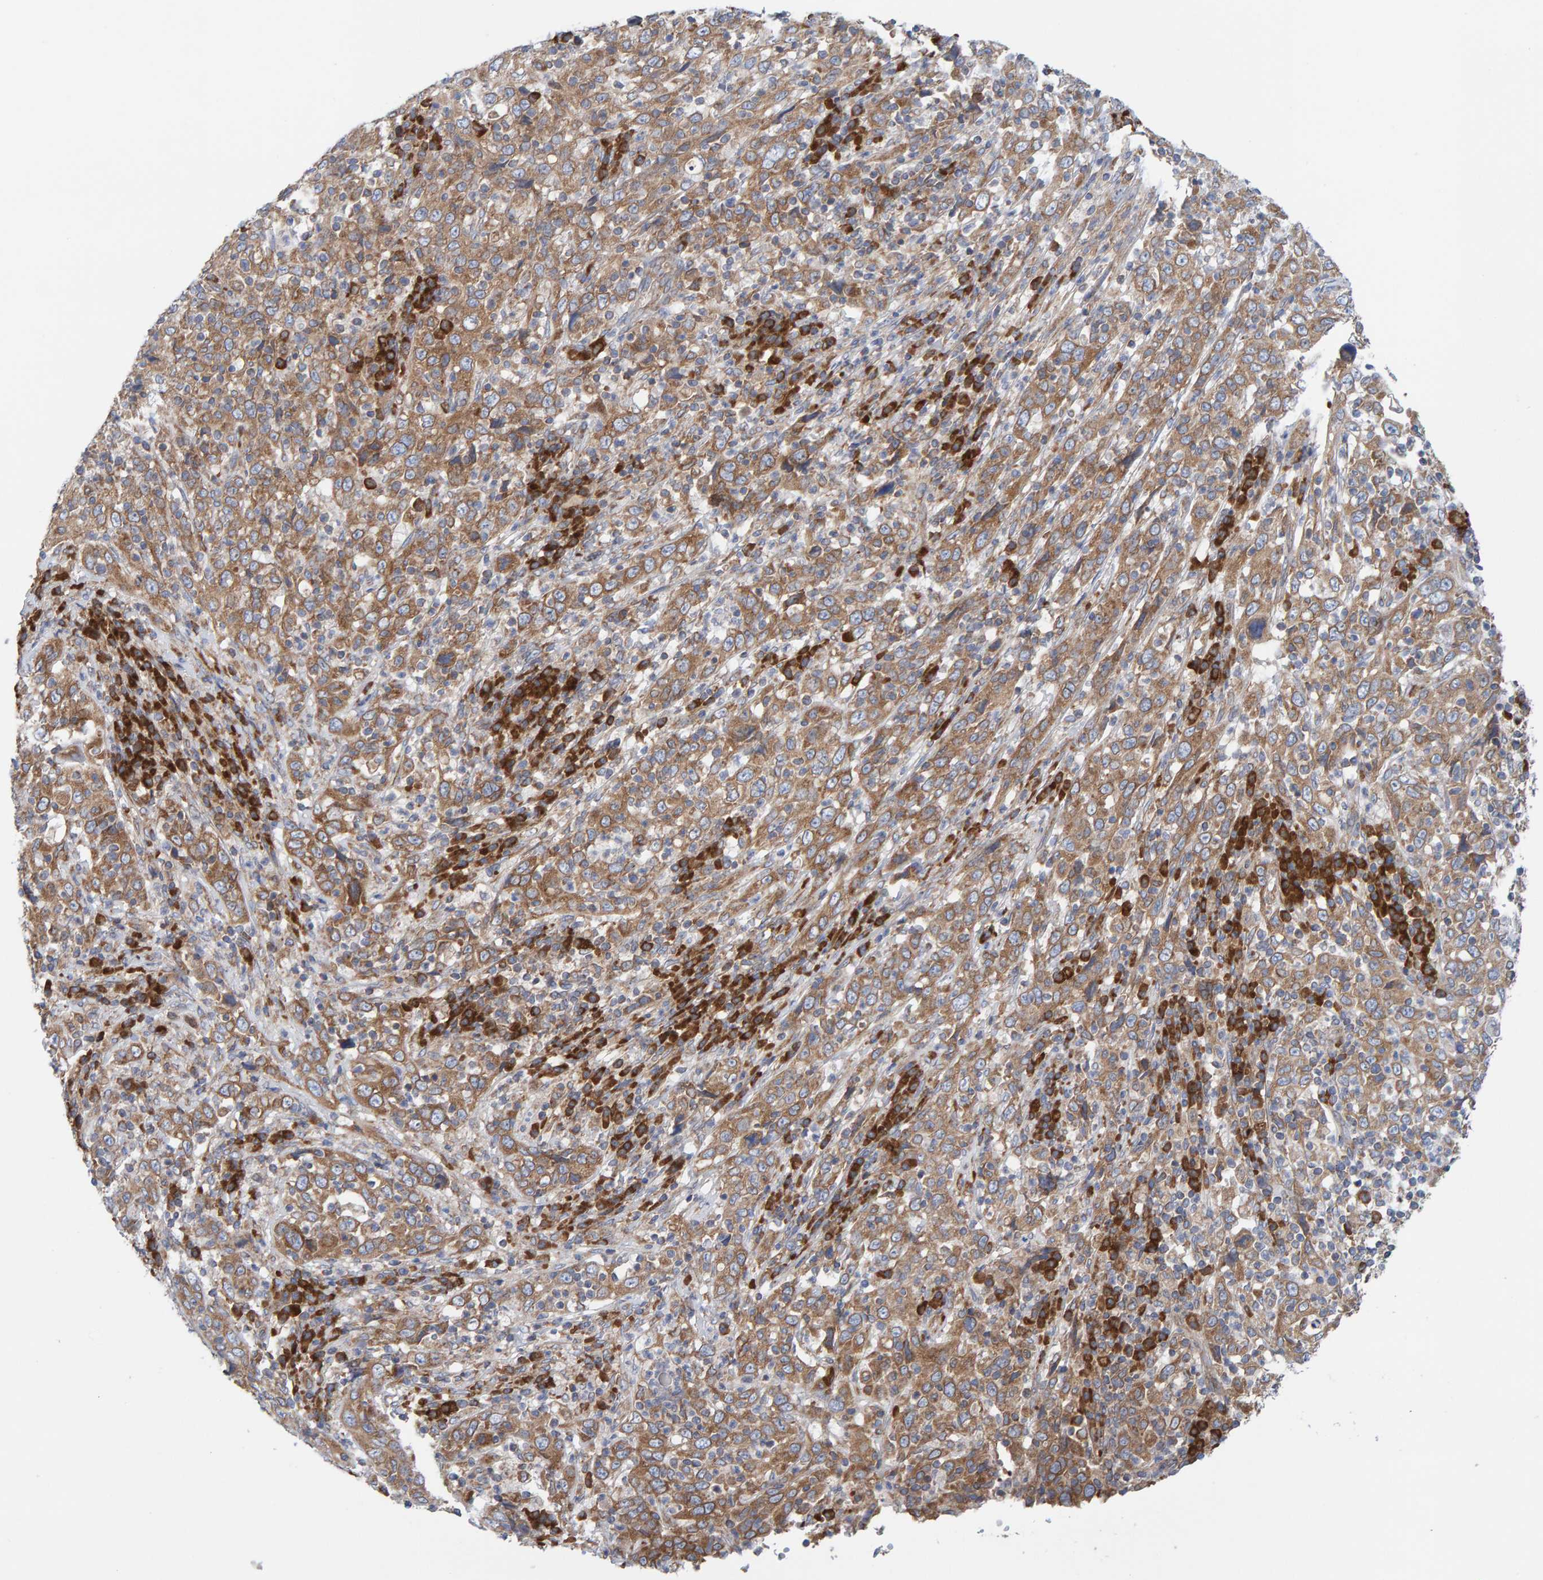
{"staining": {"intensity": "moderate", "quantity": ">75%", "location": "cytoplasmic/membranous"}, "tissue": "cervical cancer", "cell_type": "Tumor cells", "image_type": "cancer", "snomed": [{"axis": "morphology", "description": "Squamous cell carcinoma, NOS"}, {"axis": "topography", "description": "Cervix"}], "caption": "Immunohistochemical staining of cervical cancer (squamous cell carcinoma) reveals moderate cytoplasmic/membranous protein staining in approximately >75% of tumor cells. The protein of interest is shown in brown color, while the nuclei are stained blue.", "gene": "CDK5RAP3", "patient": {"sex": "female", "age": 46}}